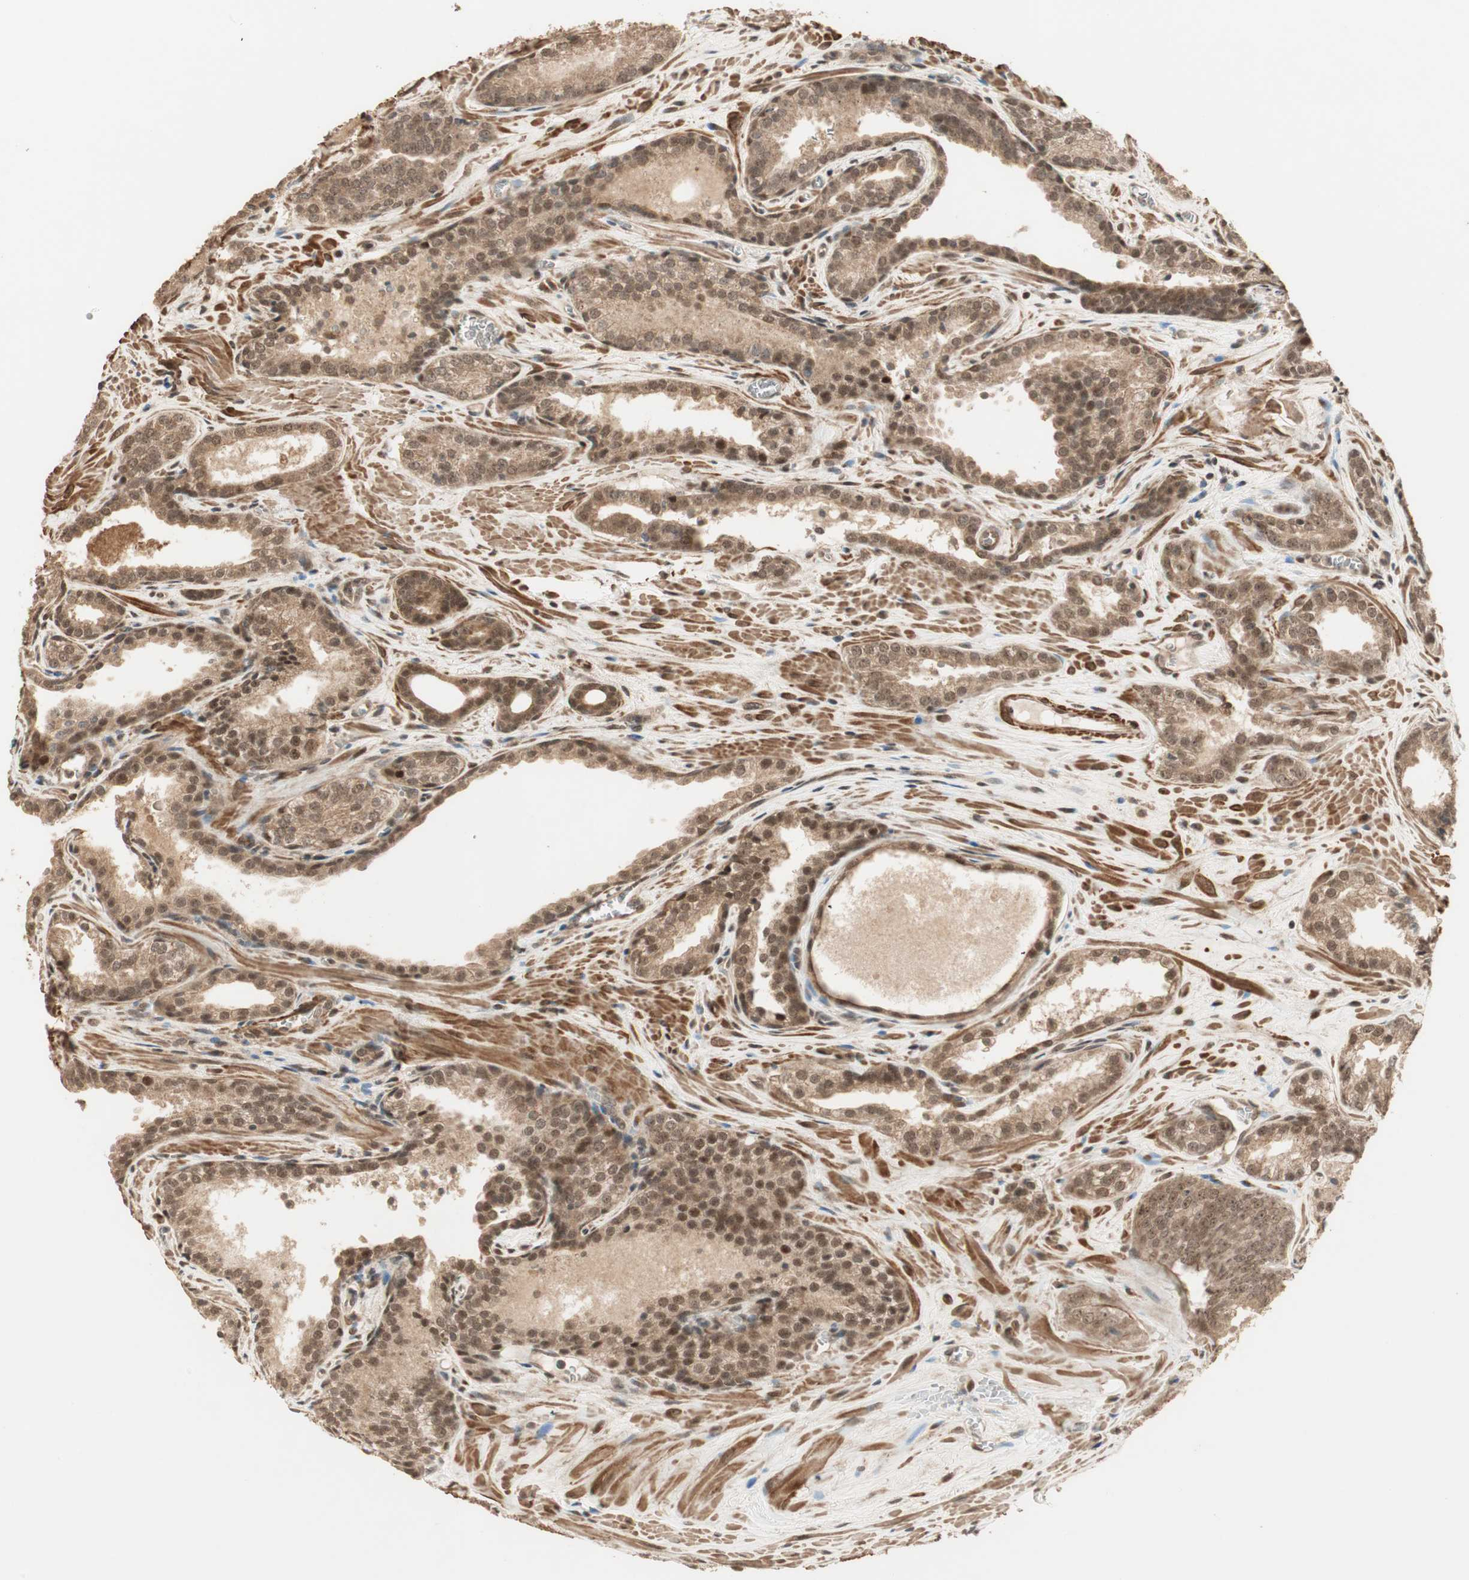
{"staining": {"intensity": "moderate", "quantity": ">75%", "location": "cytoplasmic/membranous,nuclear"}, "tissue": "prostate cancer", "cell_type": "Tumor cells", "image_type": "cancer", "snomed": [{"axis": "morphology", "description": "Adenocarcinoma, Low grade"}, {"axis": "topography", "description": "Prostate"}], "caption": "Immunohistochemistry (IHC) histopathology image of prostate cancer (adenocarcinoma (low-grade)) stained for a protein (brown), which demonstrates medium levels of moderate cytoplasmic/membranous and nuclear staining in approximately >75% of tumor cells.", "gene": "ZSCAN31", "patient": {"sex": "male", "age": 60}}